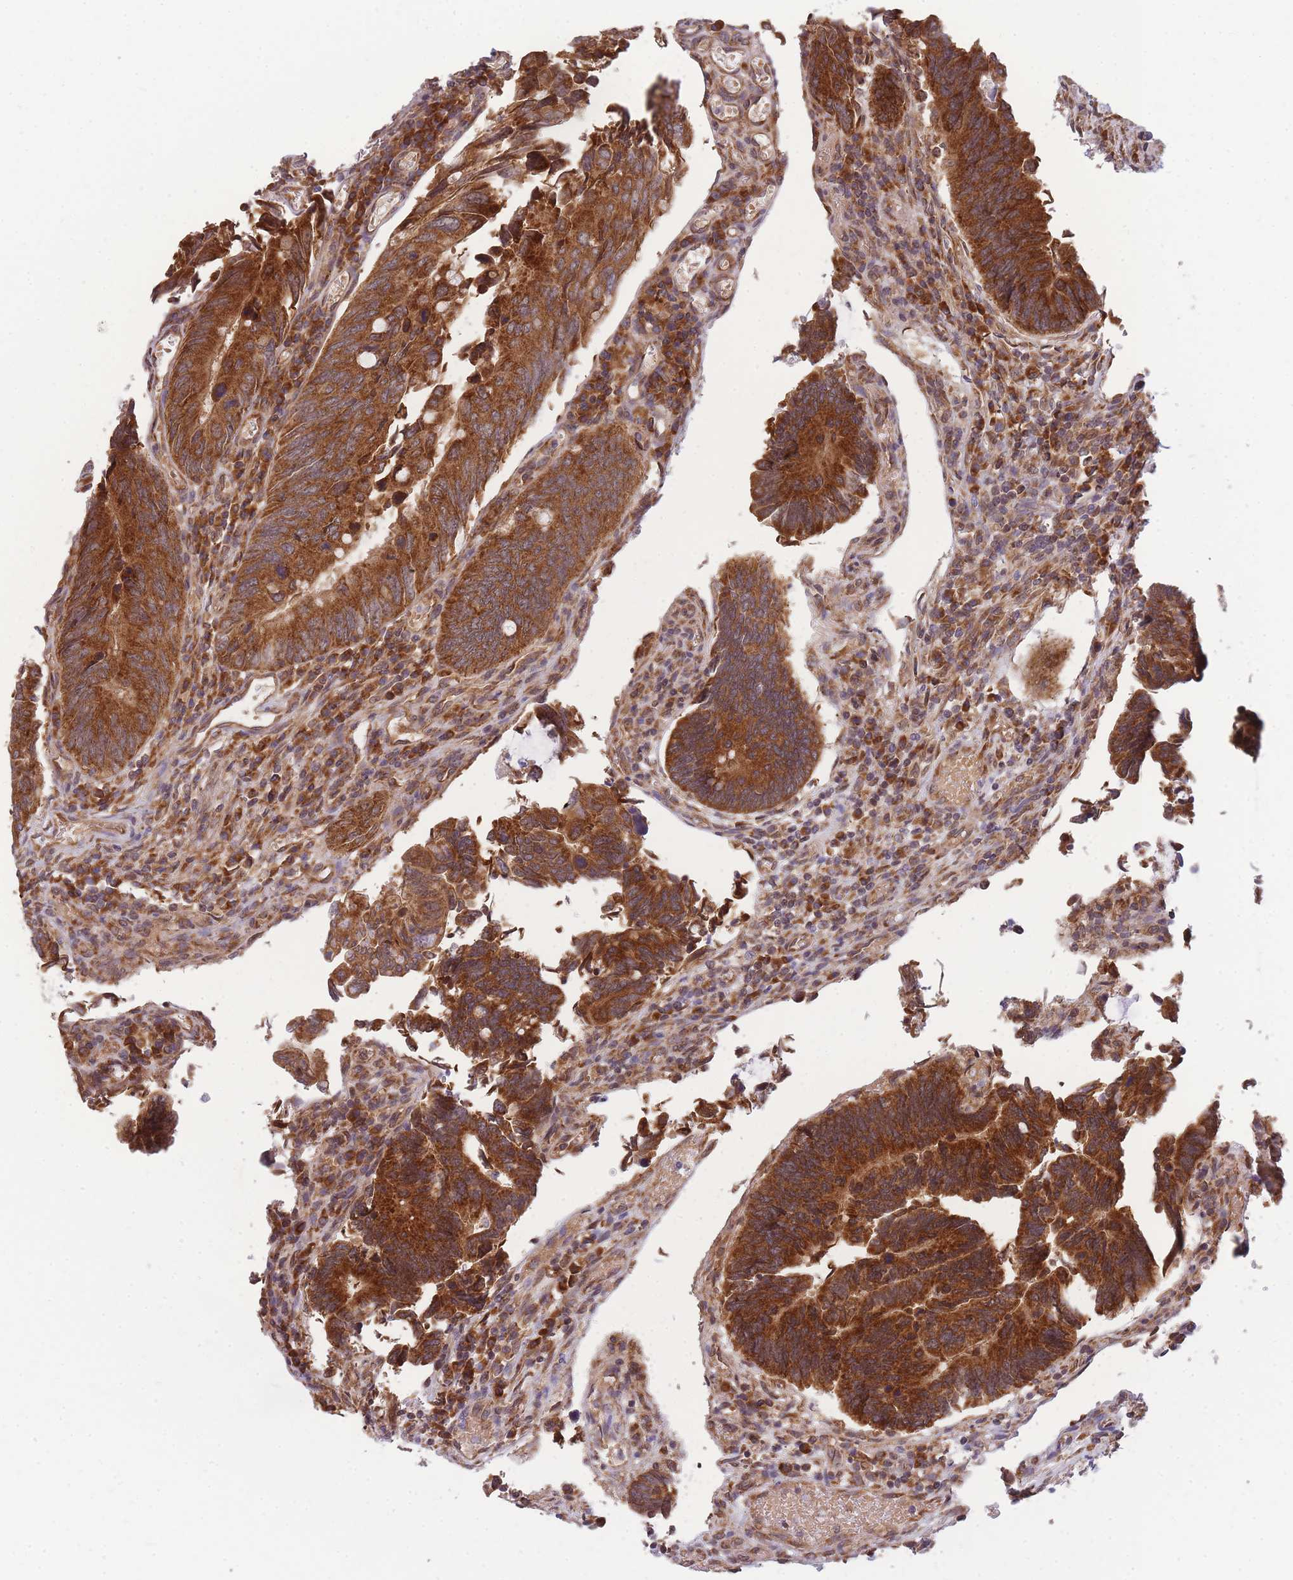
{"staining": {"intensity": "strong", "quantity": ">75%", "location": "cytoplasmic/membranous"}, "tissue": "colorectal cancer", "cell_type": "Tumor cells", "image_type": "cancer", "snomed": [{"axis": "morphology", "description": "Adenocarcinoma, NOS"}, {"axis": "topography", "description": "Colon"}], "caption": "This image reveals adenocarcinoma (colorectal) stained with IHC to label a protein in brown. The cytoplasmic/membranous of tumor cells show strong positivity for the protein. Nuclei are counter-stained blue.", "gene": "MRPL23", "patient": {"sex": "male", "age": 87}}